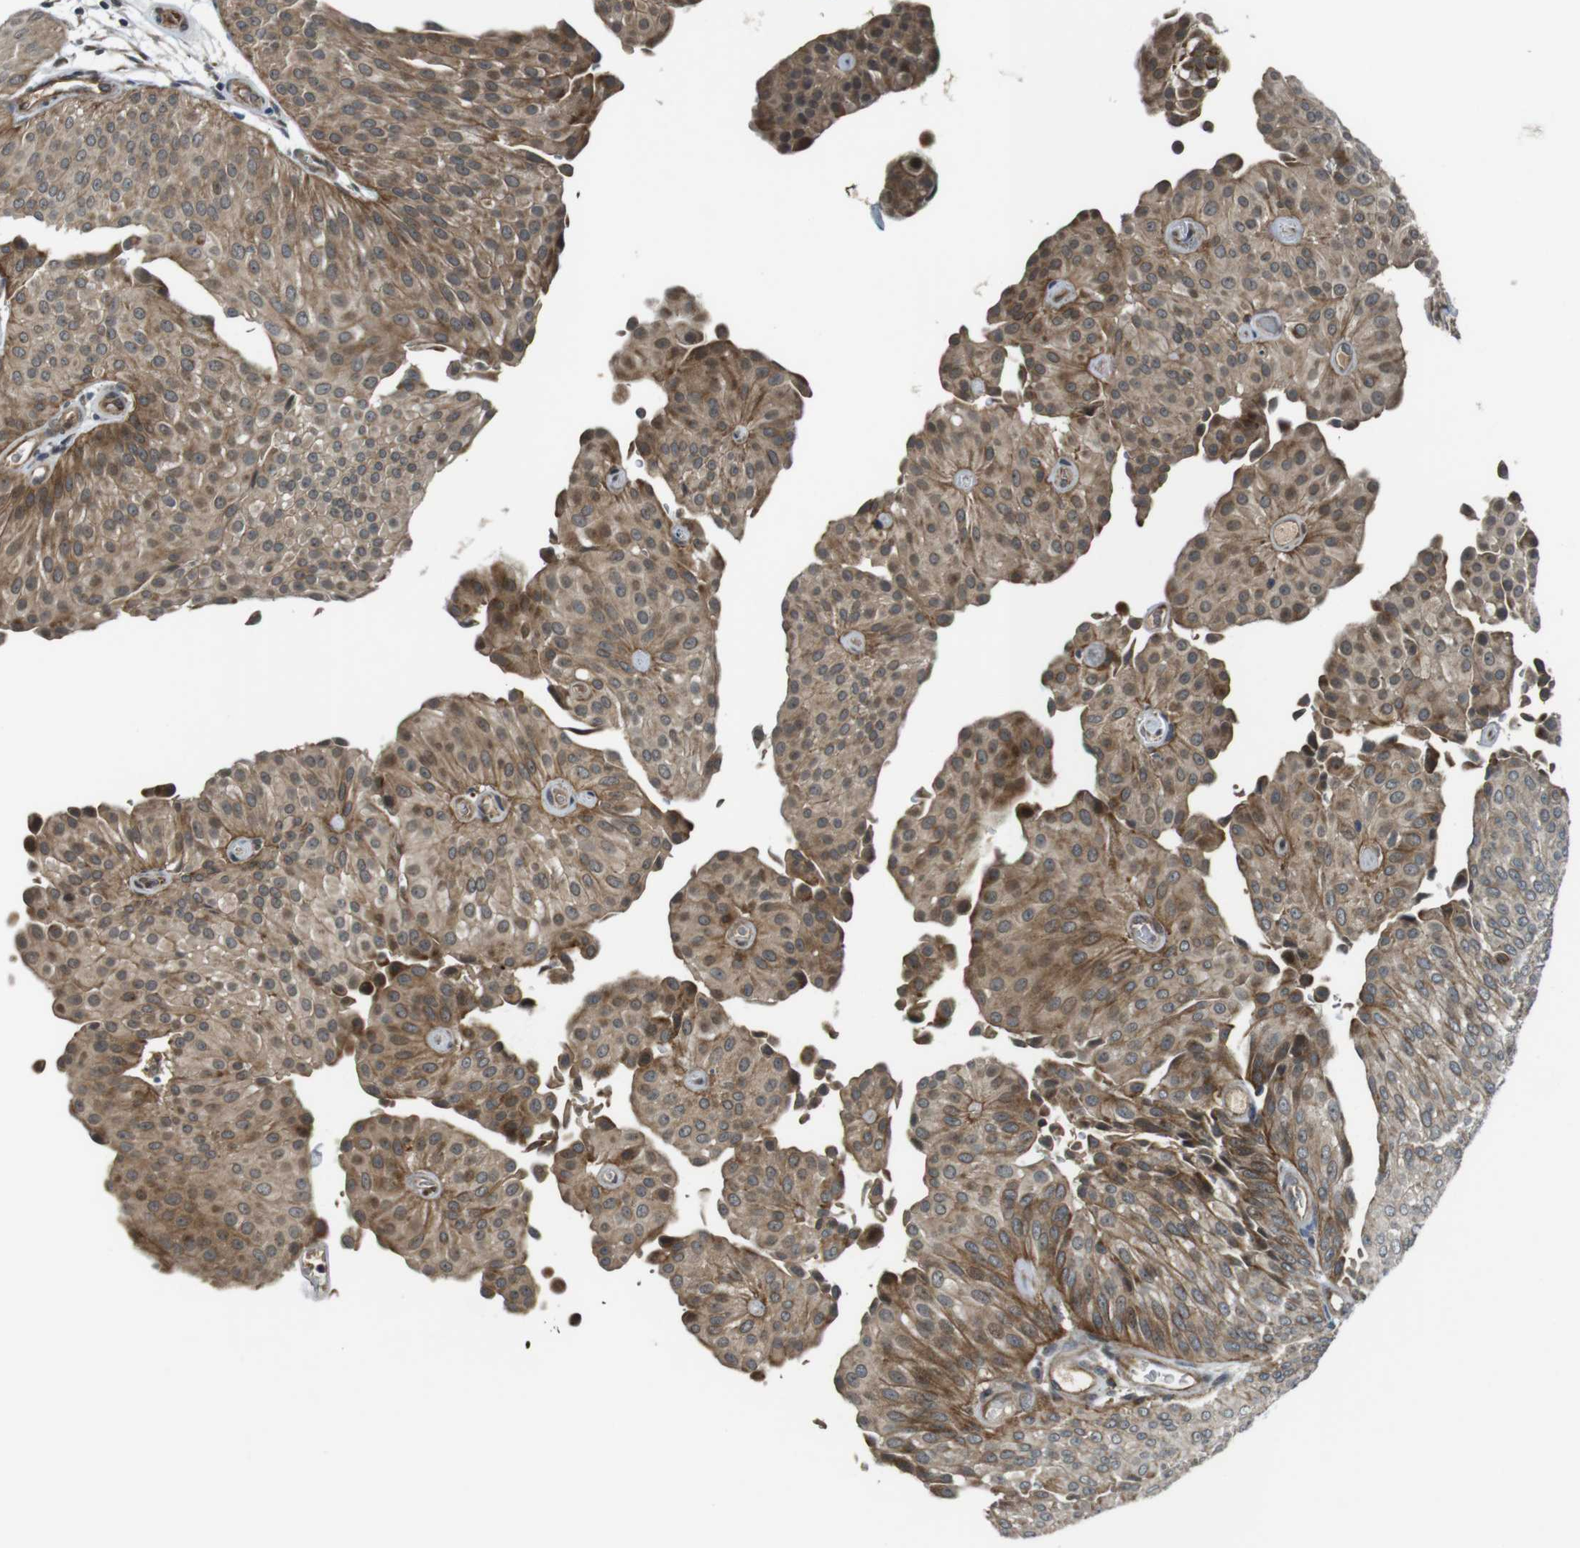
{"staining": {"intensity": "moderate", "quantity": ">75%", "location": "cytoplasmic/membranous"}, "tissue": "urothelial cancer", "cell_type": "Tumor cells", "image_type": "cancer", "snomed": [{"axis": "morphology", "description": "Urothelial carcinoma, Low grade"}, {"axis": "topography", "description": "Urinary bladder"}], "caption": "Protein analysis of urothelial cancer tissue exhibits moderate cytoplasmic/membranous positivity in about >75% of tumor cells.", "gene": "IFFO2", "patient": {"sex": "female", "age": 60}}